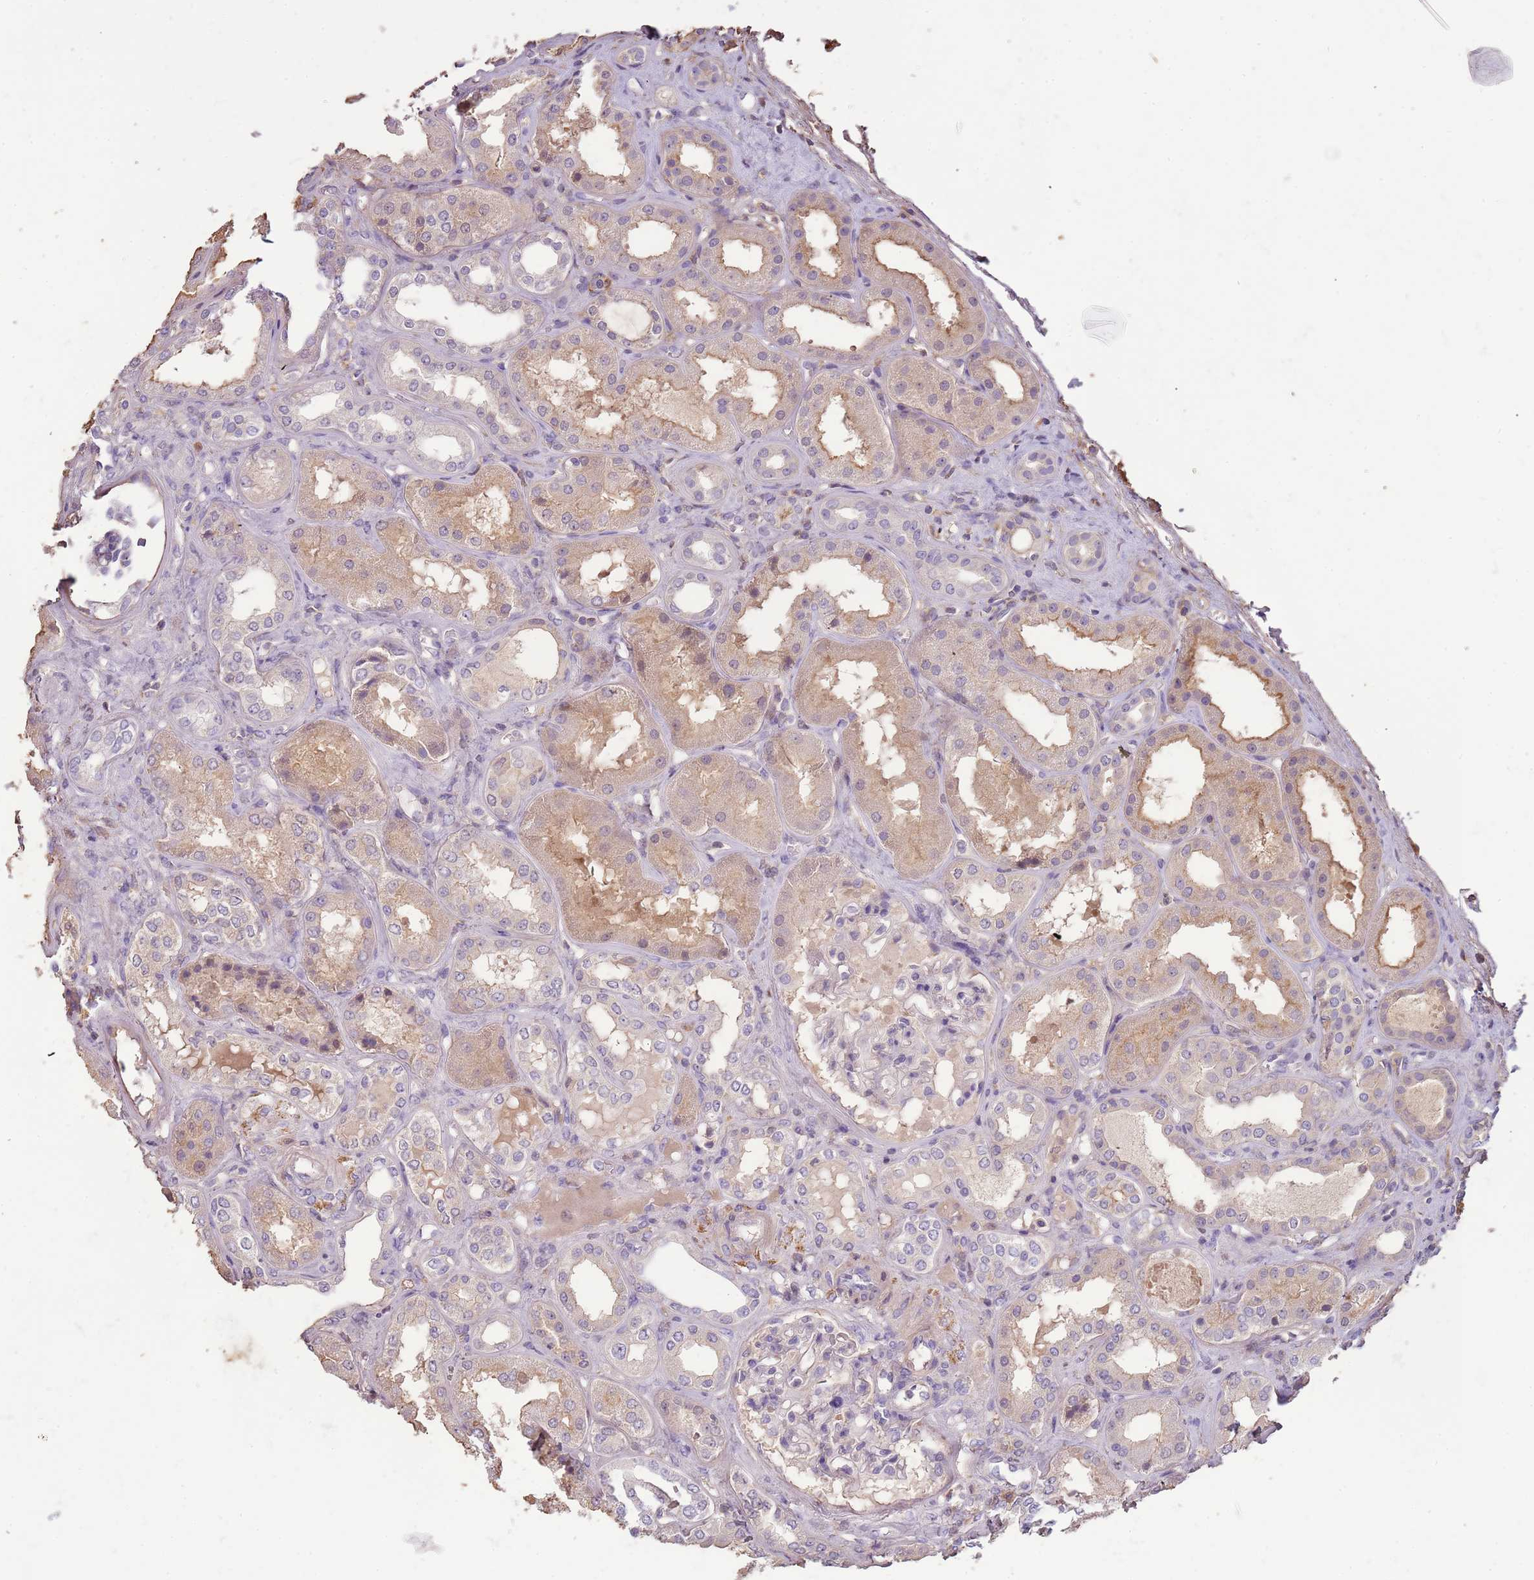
{"staining": {"intensity": "negative", "quantity": "none", "location": "none"}, "tissue": "kidney", "cell_type": "Cells in glomeruli", "image_type": "normal", "snomed": [{"axis": "morphology", "description": "Normal tissue, NOS"}, {"axis": "topography", "description": "Kidney"}], "caption": "The micrograph exhibits no significant staining in cells in glomeruli of kidney.", "gene": "FECH", "patient": {"sex": "female", "age": 56}}